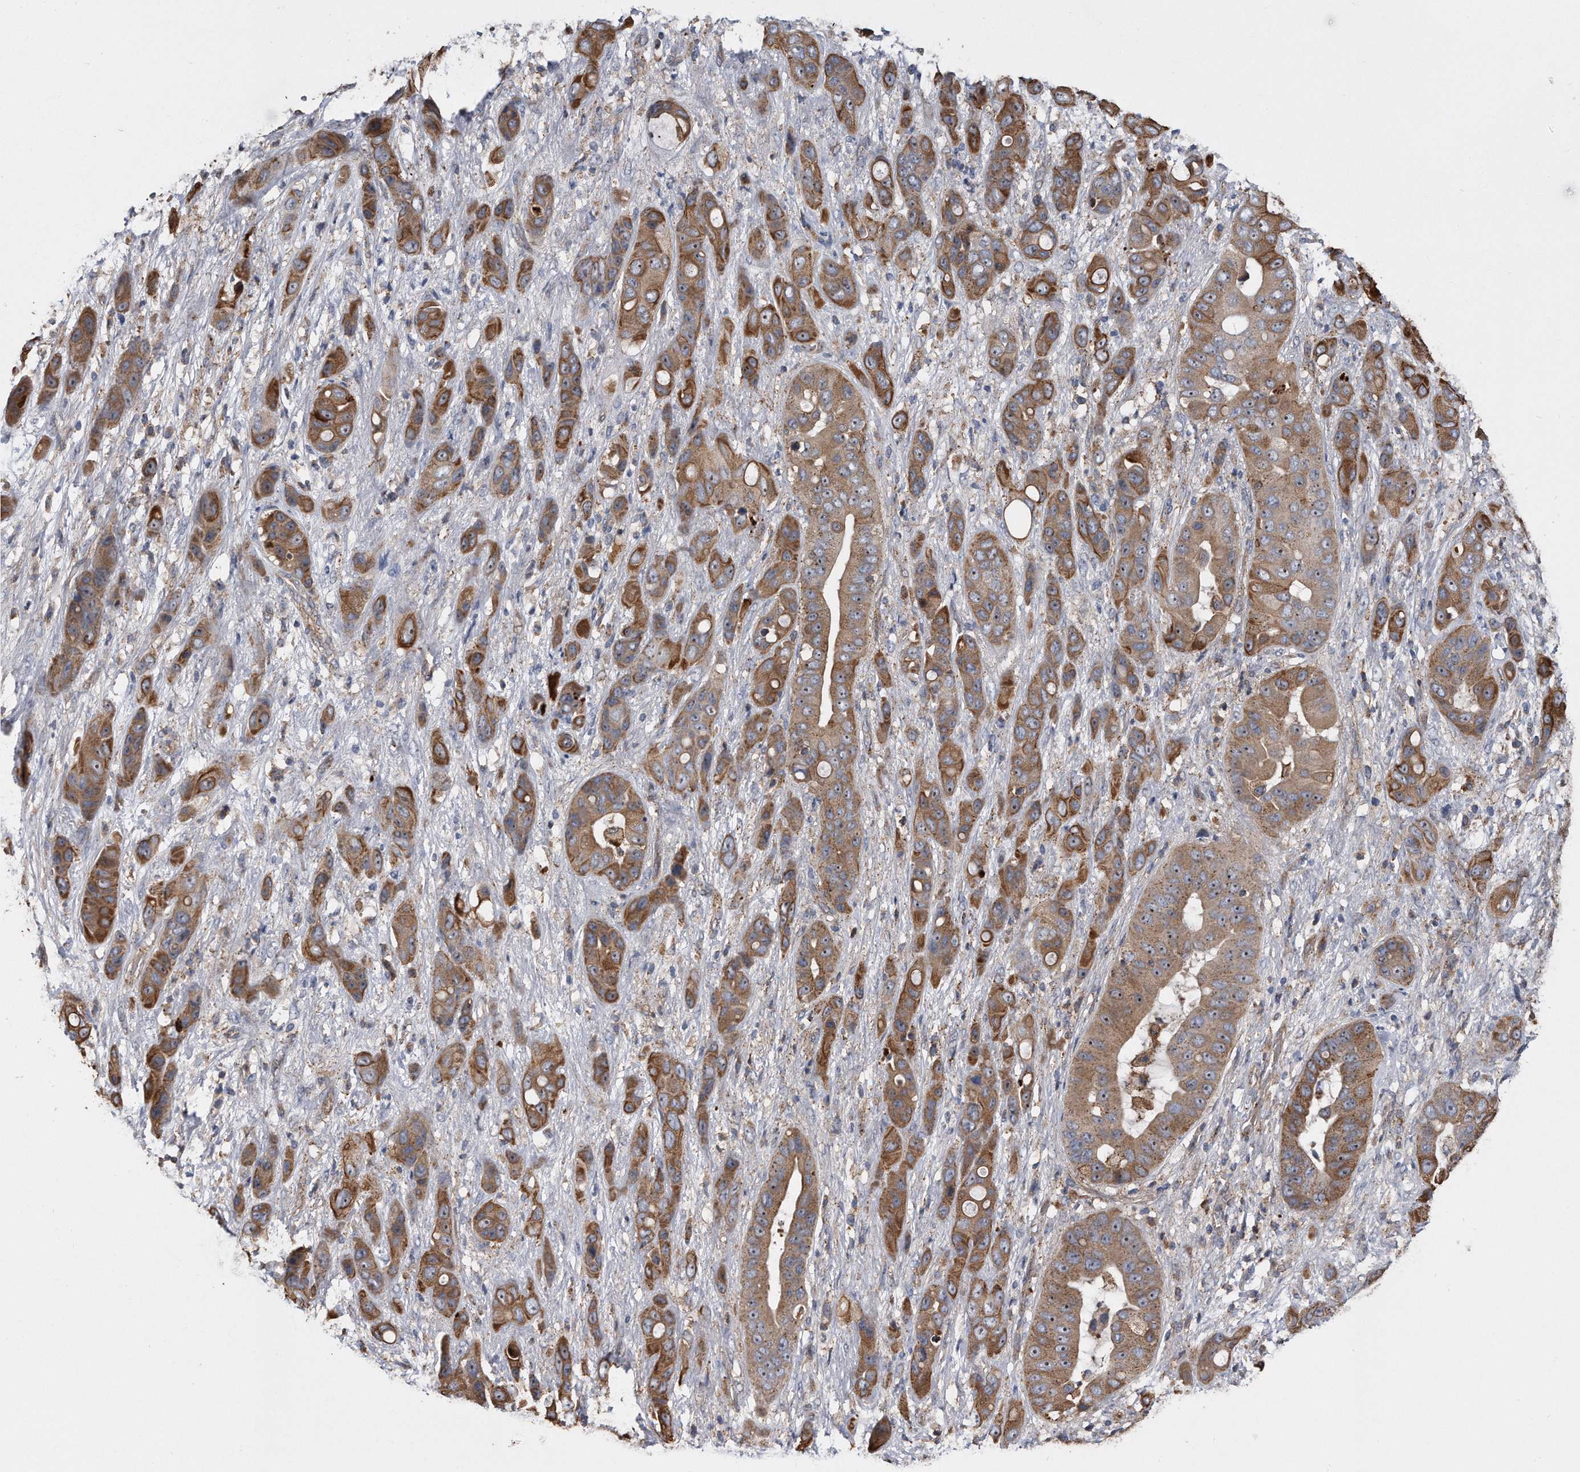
{"staining": {"intensity": "moderate", "quantity": ">75%", "location": "cytoplasmic/membranous,nuclear"}, "tissue": "liver cancer", "cell_type": "Tumor cells", "image_type": "cancer", "snomed": [{"axis": "morphology", "description": "Cholangiocarcinoma"}, {"axis": "topography", "description": "Liver"}], "caption": "Immunohistochemistry photomicrograph of human liver cholangiocarcinoma stained for a protein (brown), which demonstrates medium levels of moderate cytoplasmic/membranous and nuclear staining in about >75% of tumor cells.", "gene": "KCND3", "patient": {"sex": "female", "age": 52}}